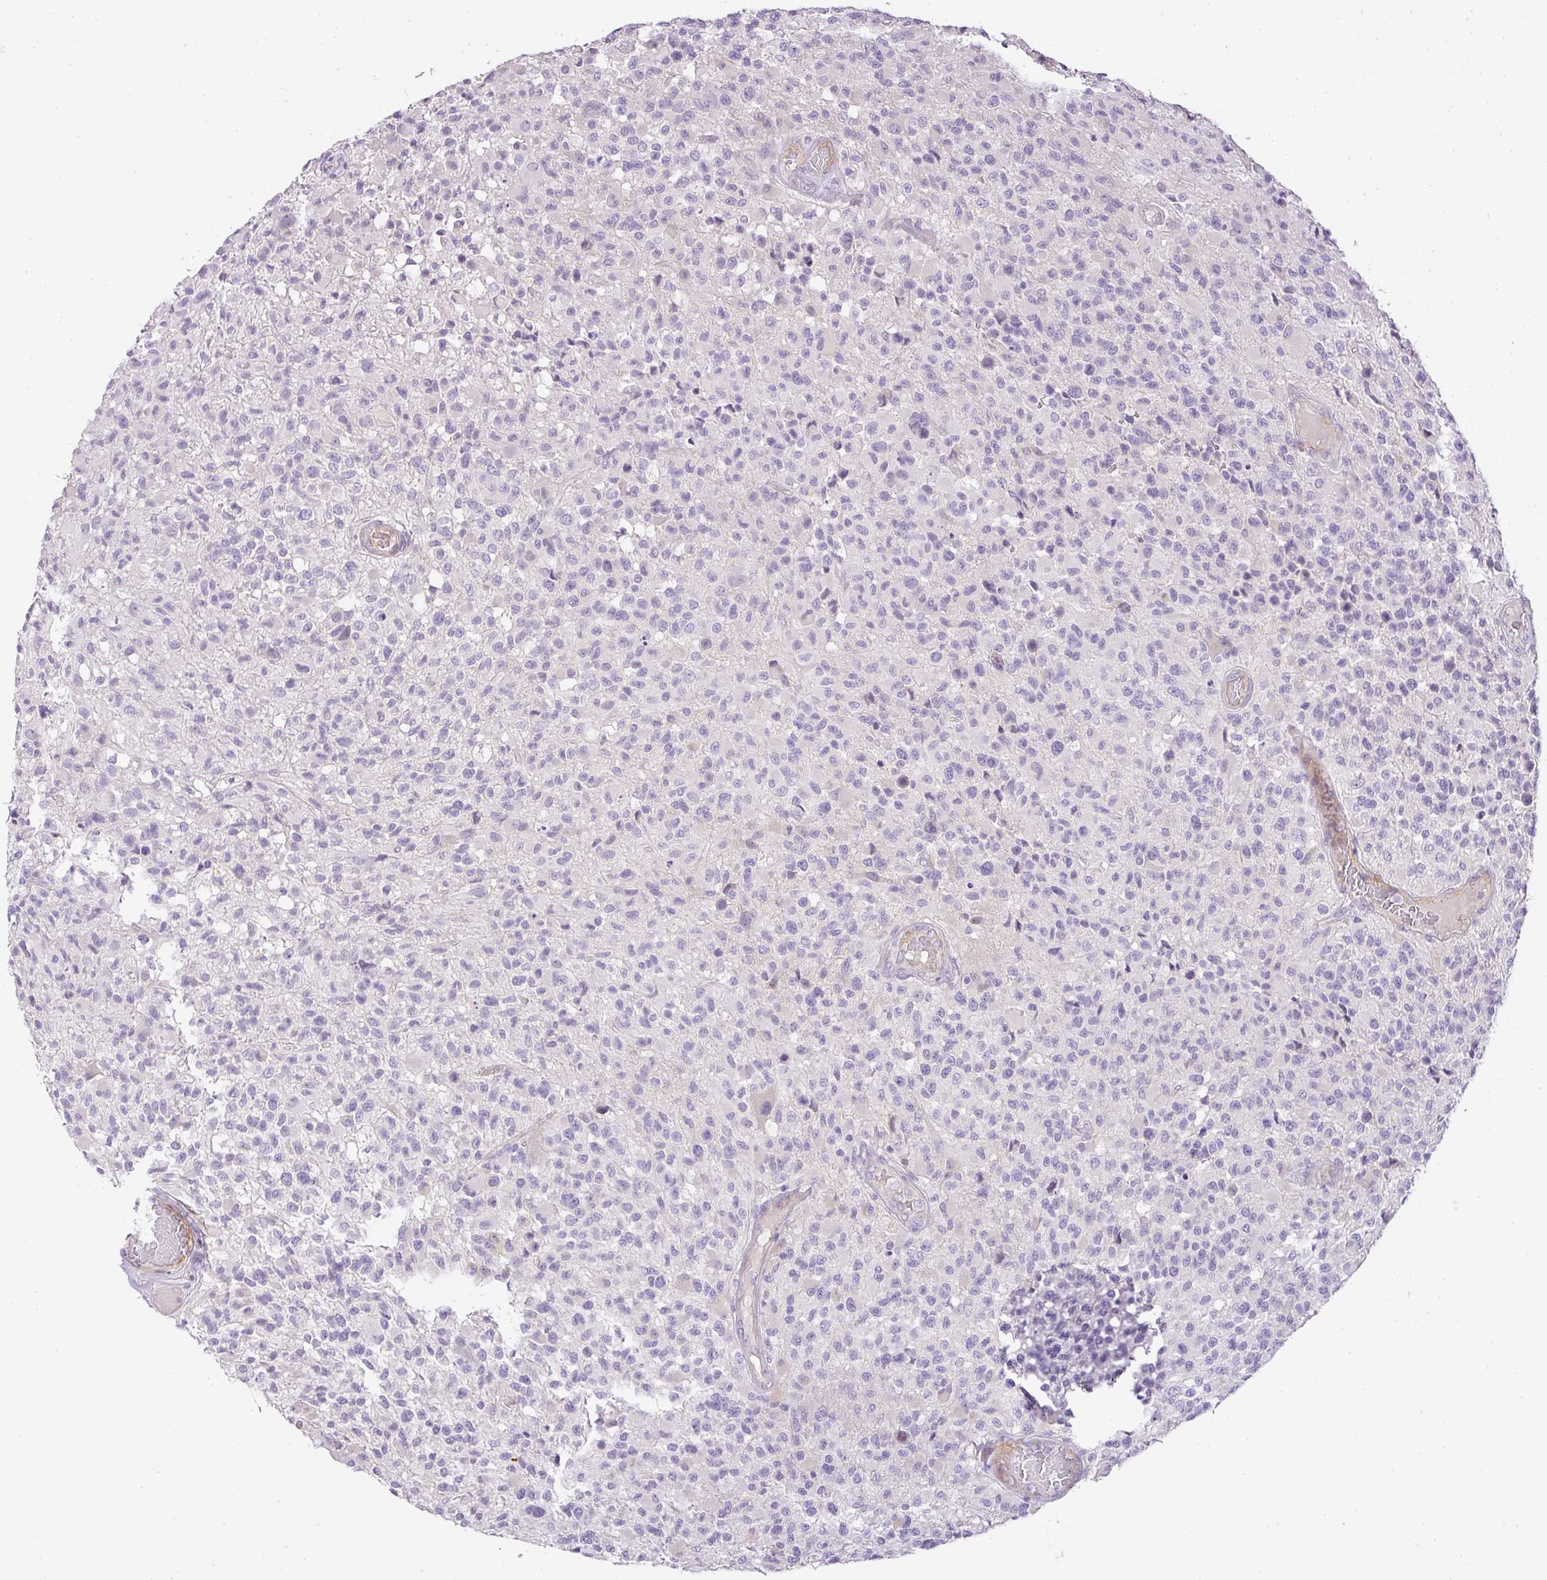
{"staining": {"intensity": "negative", "quantity": "none", "location": "none"}, "tissue": "glioma", "cell_type": "Tumor cells", "image_type": "cancer", "snomed": [{"axis": "morphology", "description": "Glioma, malignant, High grade"}, {"axis": "morphology", "description": "Glioblastoma, NOS"}, {"axis": "topography", "description": "Brain"}], "caption": "The photomicrograph demonstrates no significant expression in tumor cells of malignant high-grade glioma. (DAB immunohistochemistry (IHC), high magnification).", "gene": "RAX2", "patient": {"sex": "male", "age": 60}}